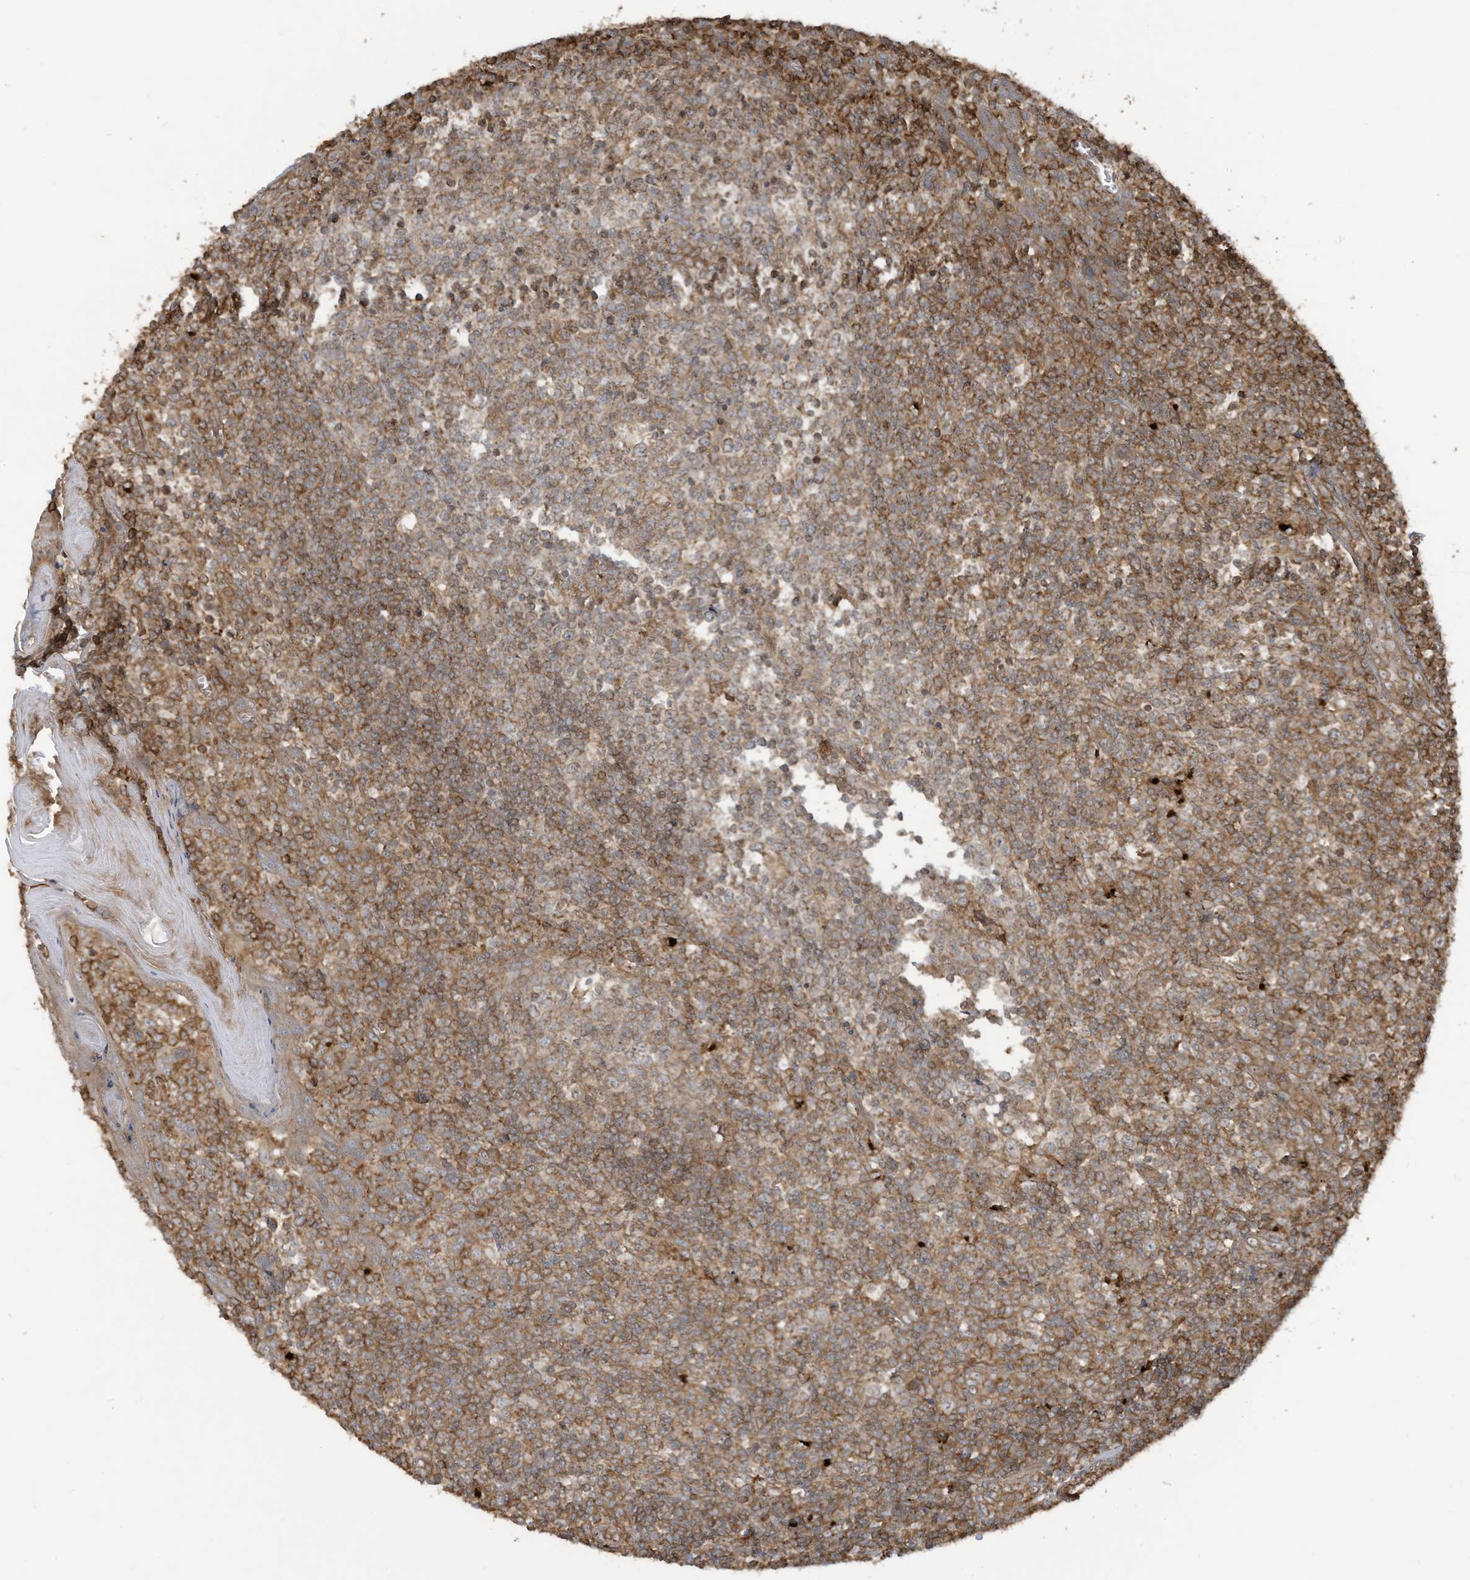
{"staining": {"intensity": "moderate", "quantity": ">75%", "location": "cytoplasmic/membranous"}, "tissue": "tonsil", "cell_type": "Germinal center cells", "image_type": "normal", "snomed": [{"axis": "morphology", "description": "Normal tissue, NOS"}, {"axis": "topography", "description": "Tonsil"}], "caption": "Normal tonsil was stained to show a protein in brown. There is medium levels of moderate cytoplasmic/membranous staining in about >75% of germinal center cells. The protein of interest is shown in brown color, while the nuclei are stained blue.", "gene": "DDIT4", "patient": {"sex": "female", "age": 19}}